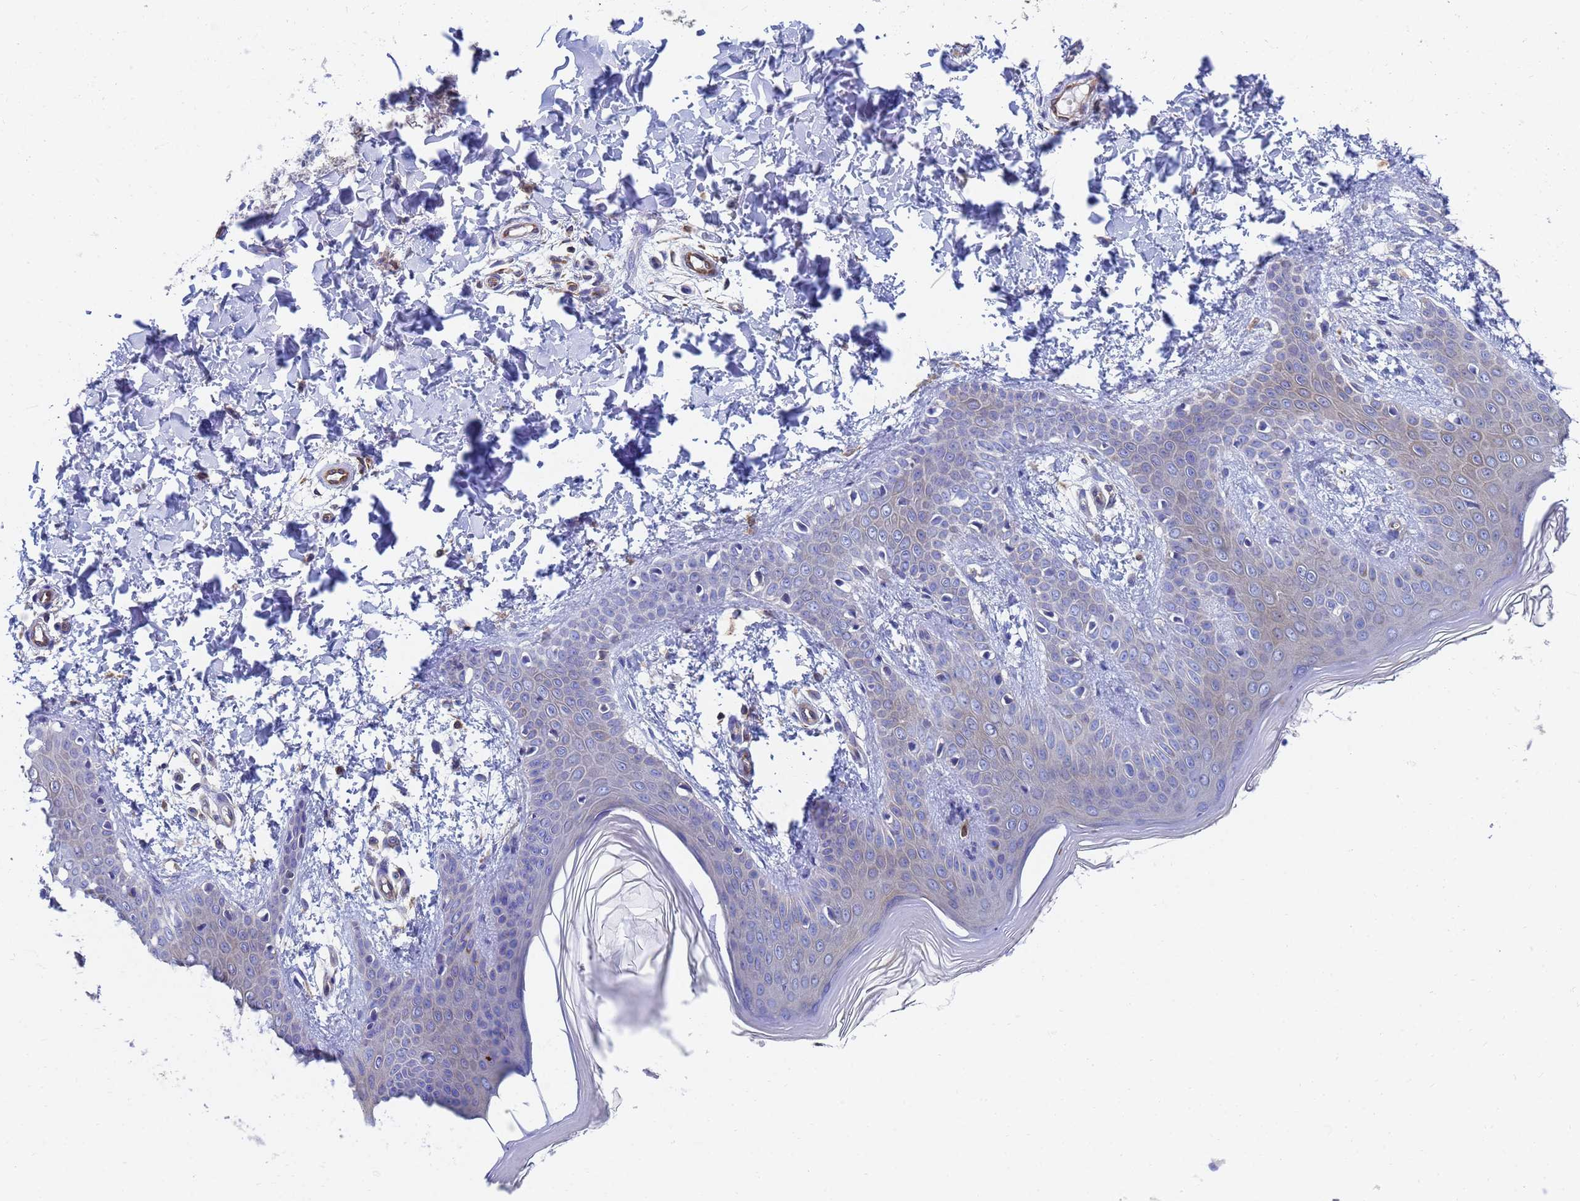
{"staining": {"intensity": "weak", "quantity": ">75%", "location": "cytoplasmic/membranous"}, "tissue": "skin", "cell_type": "Fibroblasts", "image_type": "normal", "snomed": [{"axis": "morphology", "description": "Normal tissue, NOS"}, {"axis": "topography", "description": "Skin"}], "caption": "Immunohistochemistry (DAB) staining of normal human skin demonstrates weak cytoplasmic/membranous protein staining in about >75% of fibroblasts.", "gene": "GCHFR", "patient": {"sex": "male", "age": 36}}